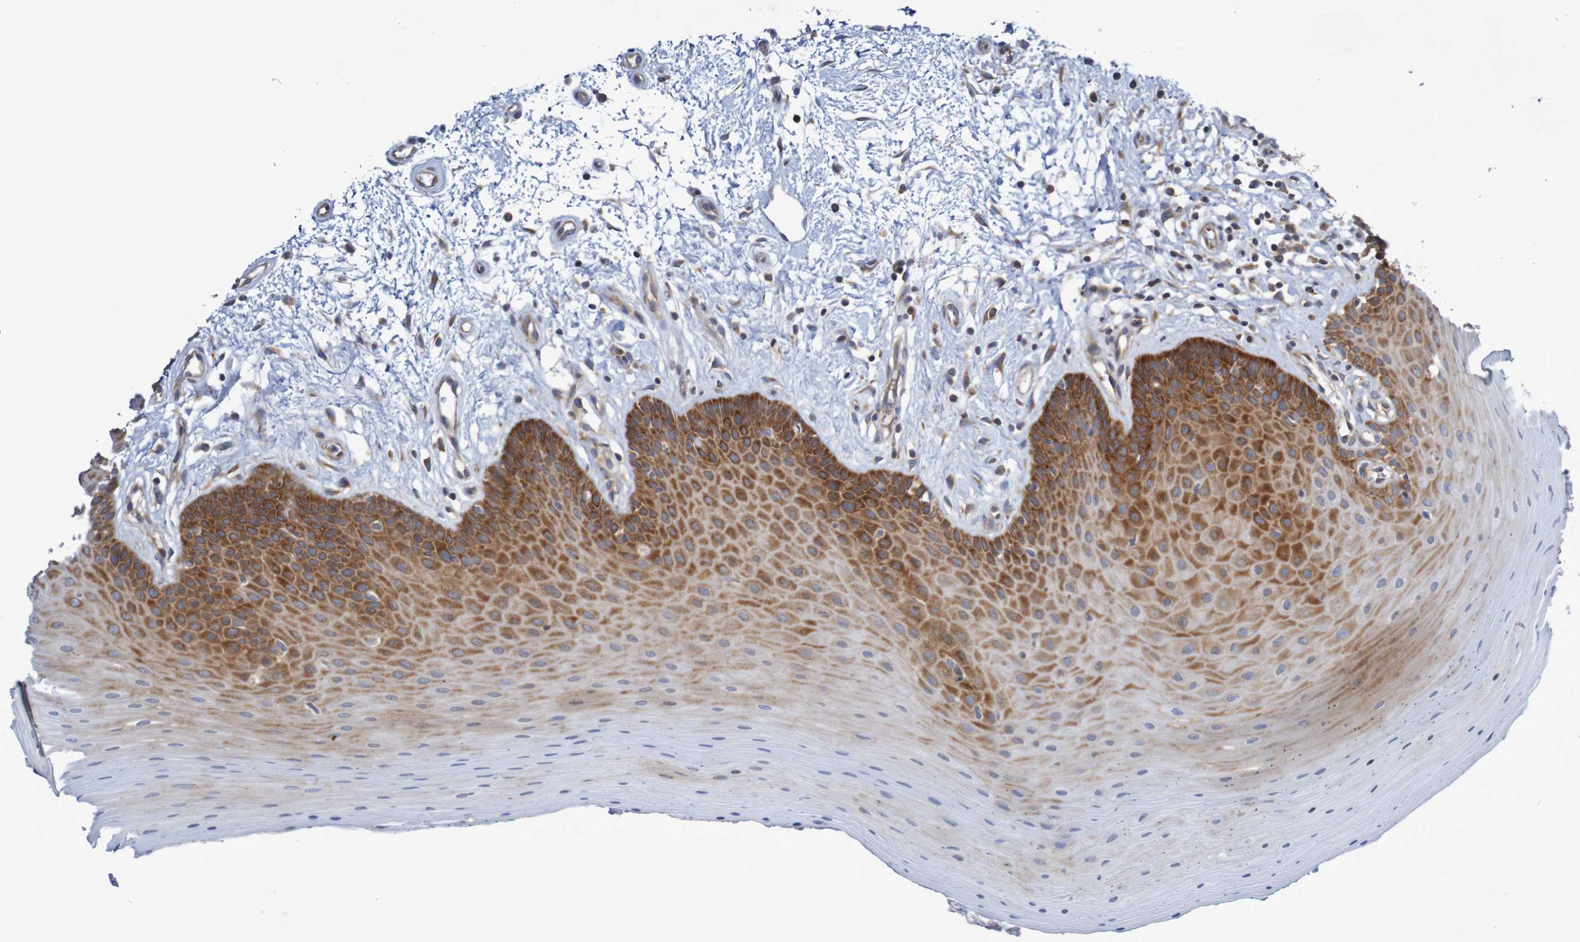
{"staining": {"intensity": "strong", "quantity": "25%-75%", "location": "cytoplasmic/membranous"}, "tissue": "oral mucosa", "cell_type": "Squamous epithelial cells", "image_type": "normal", "snomed": [{"axis": "morphology", "description": "Normal tissue, NOS"}, {"axis": "topography", "description": "Skeletal muscle"}, {"axis": "topography", "description": "Oral tissue"}], "caption": "Squamous epithelial cells display high levels of strong cytoplasmic/membranous staining in about 25%-75% of cells in unremarkable human oral mucosa.", "gene": "LRRC47", "patient": {"sex": "male", "age": 58}}